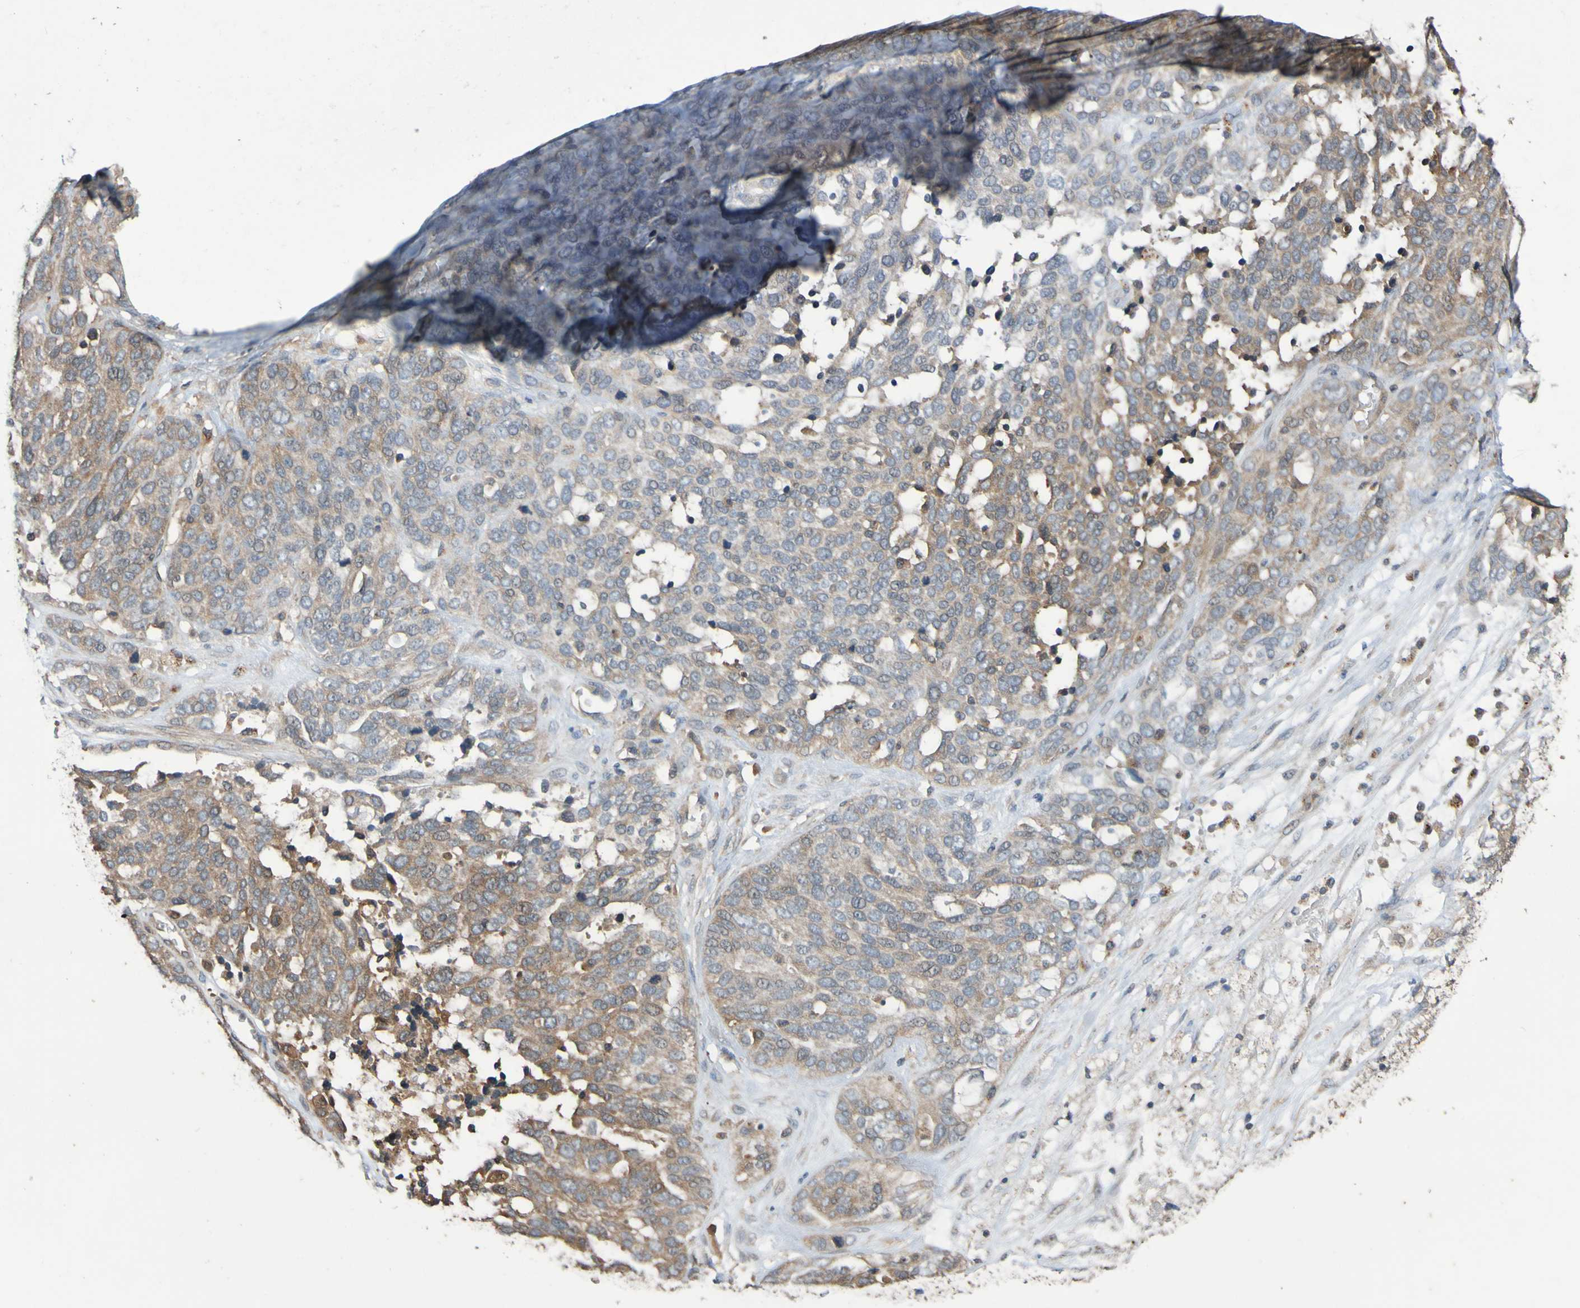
{"staining": {"intensity": "weak", "quantity": ">75%", "location": "cytoplasmic/membranous"}, "tissue": "ovarian cancer", "cell_type": "Tumor cells", "image_type": "cancer", "snomed": [{"axis": "morphology", "description": "Cystadenocarcinoma, serous, NOS"}, {"axis": "topography", "description": "Ovary"}], "caption": "Immunohistochemical staining of ovarian cancer (serous cystadenocarcinoma) shows weak cytoplasmic/membranous protein positivity in about >75% of tumor cells.", "gene": "UCN", "patient": {"sex": "female", "age": 44}}